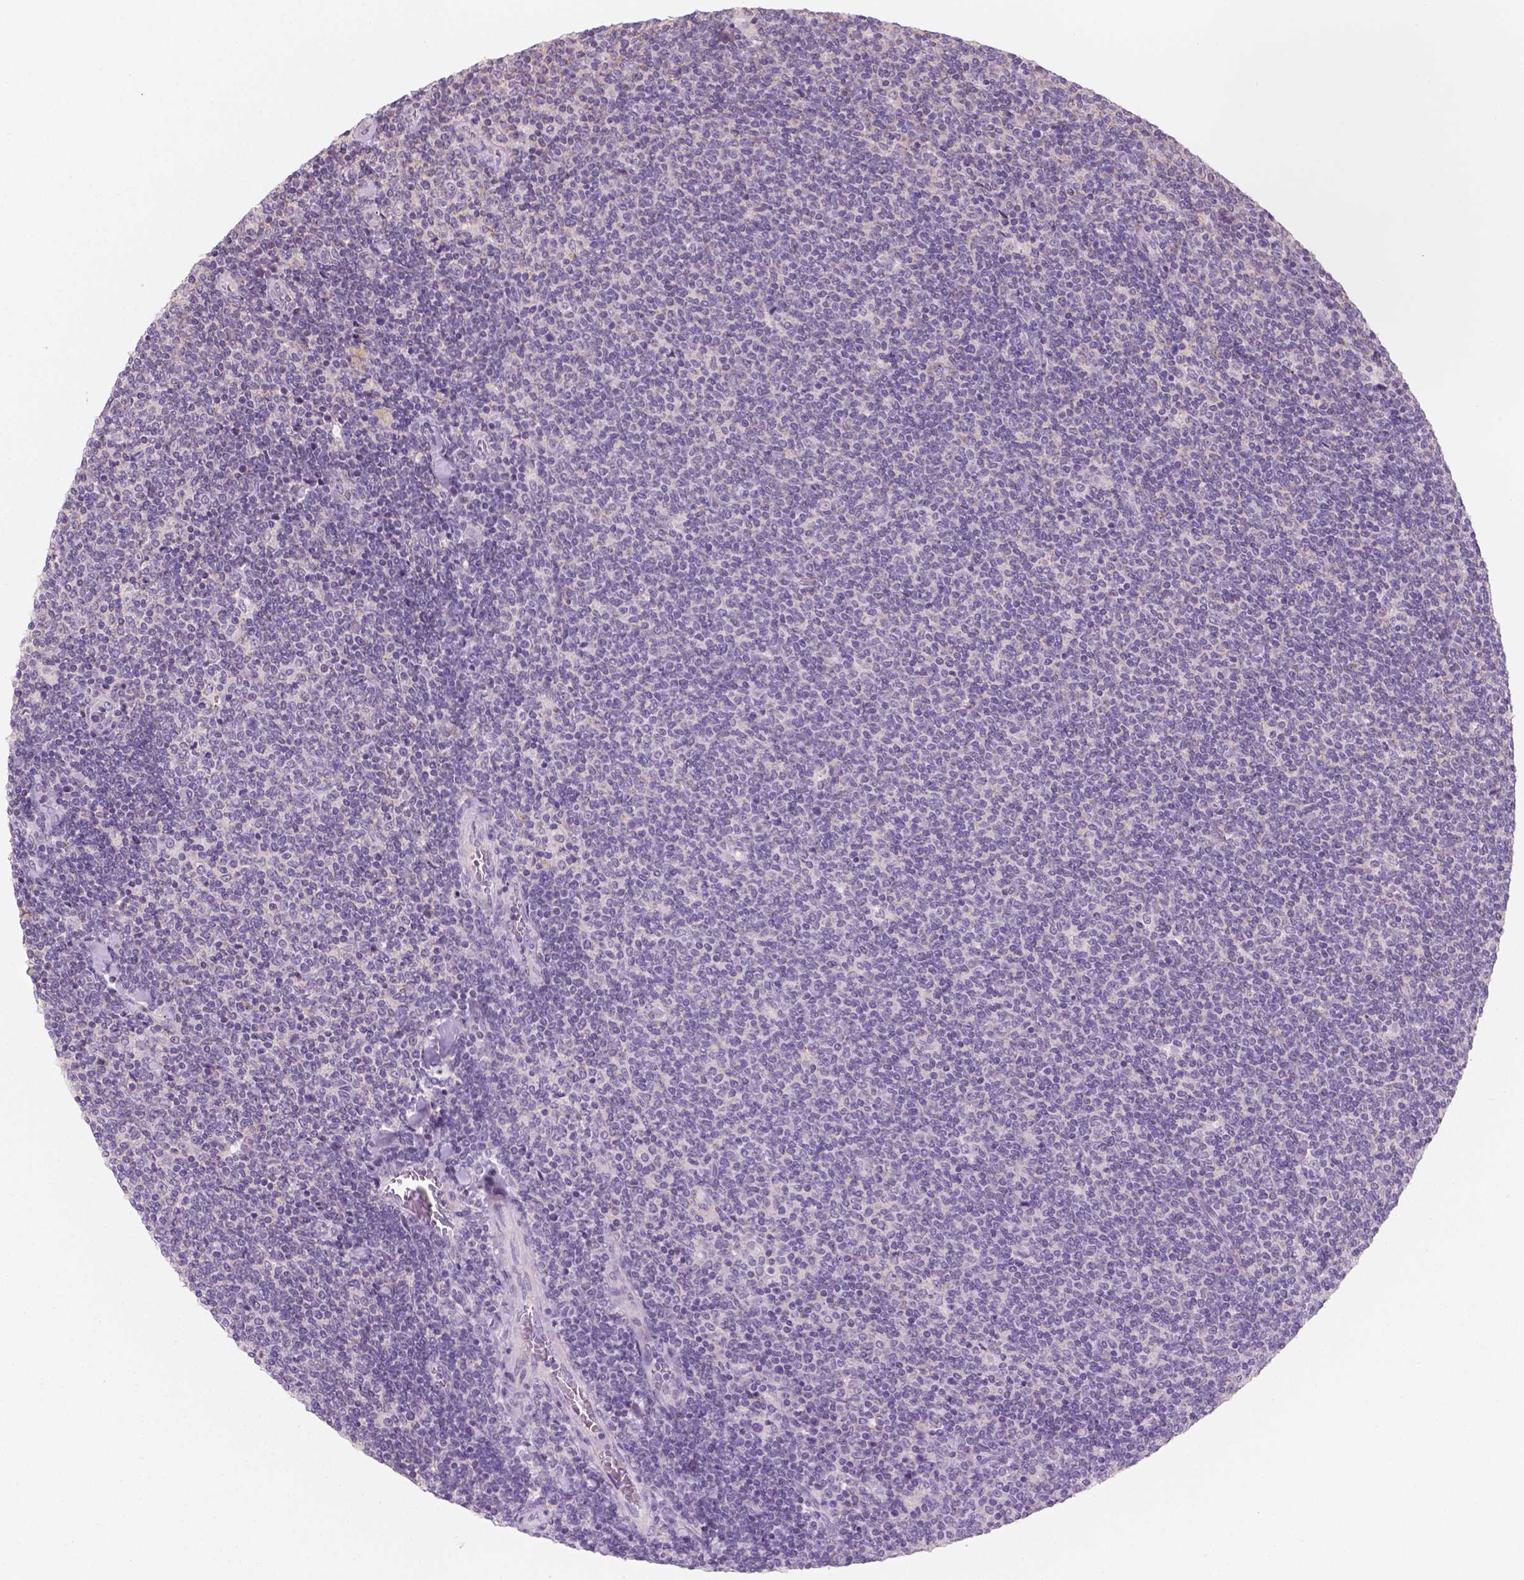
{"staining": {"intensity": "negative", "quantity": "none", "location": "none"}, "tissue": "lymphoma", "cell_type": "Tumor cells", "image_type": "cancer", "snomed": [{"axis": "morphology", "description": "Malignant lymphoma, non-Hodgkin's type, Low grade"}, {"axis": "topography", "description": "Lymph node"}], "caption": "DAB (3,3'-diaminobenzidine) immunohistochemical staining of malignant lymphoma, non-Hodgkin's type (low-grade) displays no significant staining in tumor cells.", "gene": "SBSN", "patient": {"sex": "male", "age": 52}}